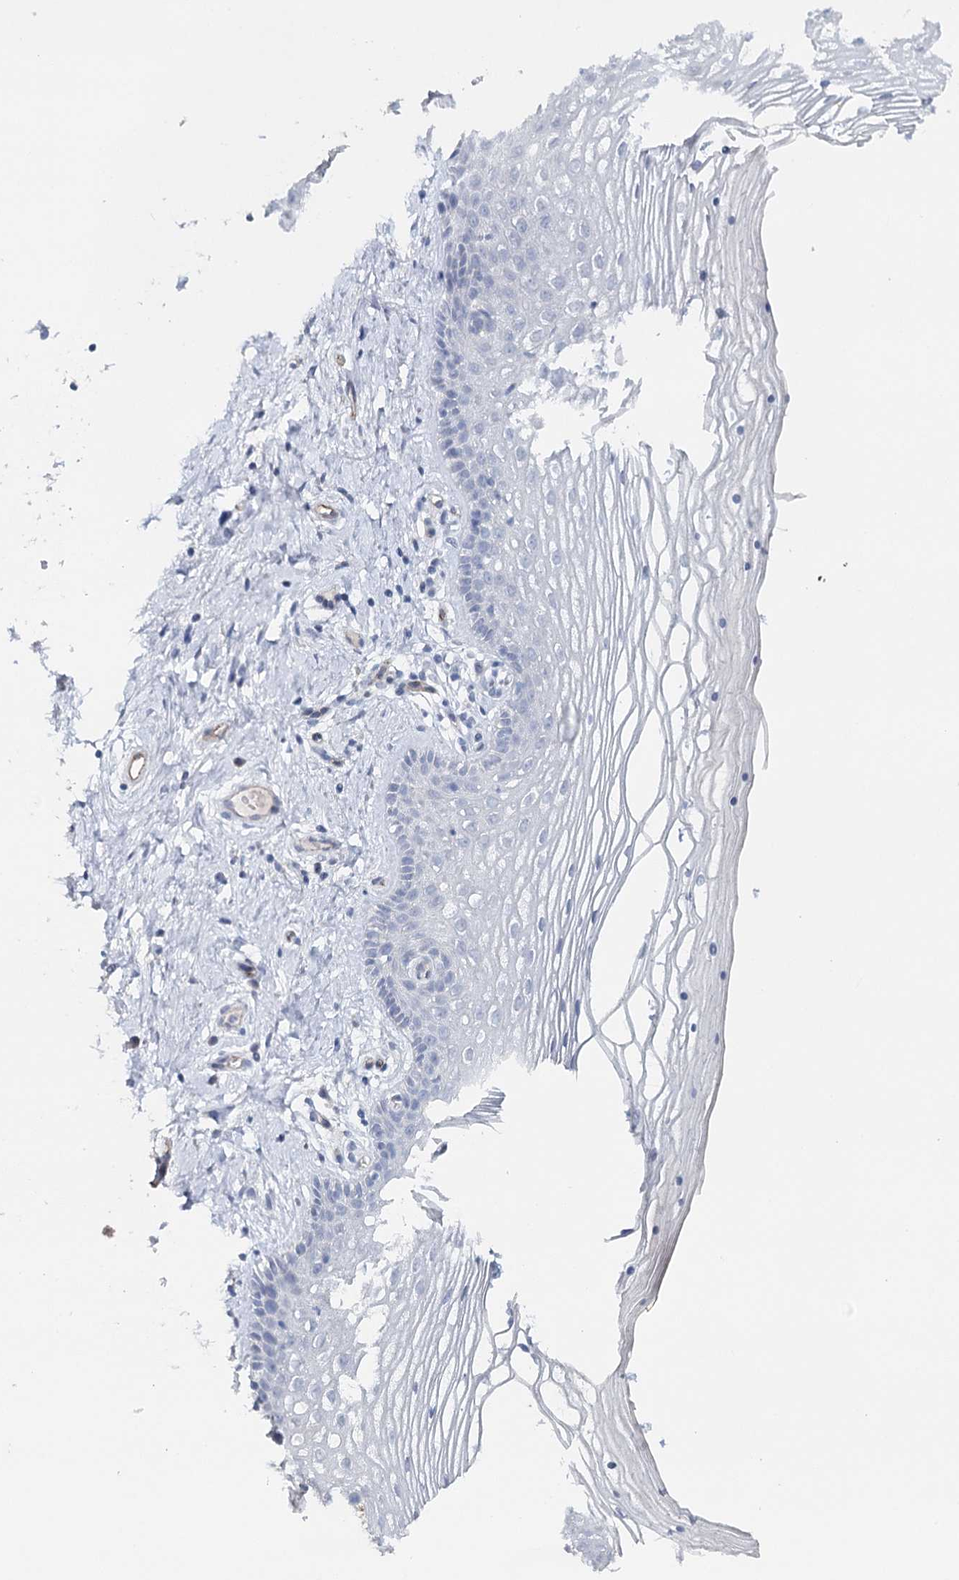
{"staining": {"intensity": "negative", "quantity": "none", "location": "none"}, "tissue": "vagina", "cell_type": "Squamous epithelial cells", "image_type": "normal", "snomed": [{"axis": "morphology", "description": "Normal tissue, NOS"}, {"axis": "topography", "description": "Vagina"}], "caption": "Micrograph shows no protein expression in squamous epithelial cells of unremarkable vagina. Brightfield microscopy of immunohistochemistry stained with DAB (3,3'-diaminobenzidine) (brown) and hematoxylin (blue), captured at high magnification.", "gene": "SYNPO", "patient": {"sex": "female", "age": 46}}